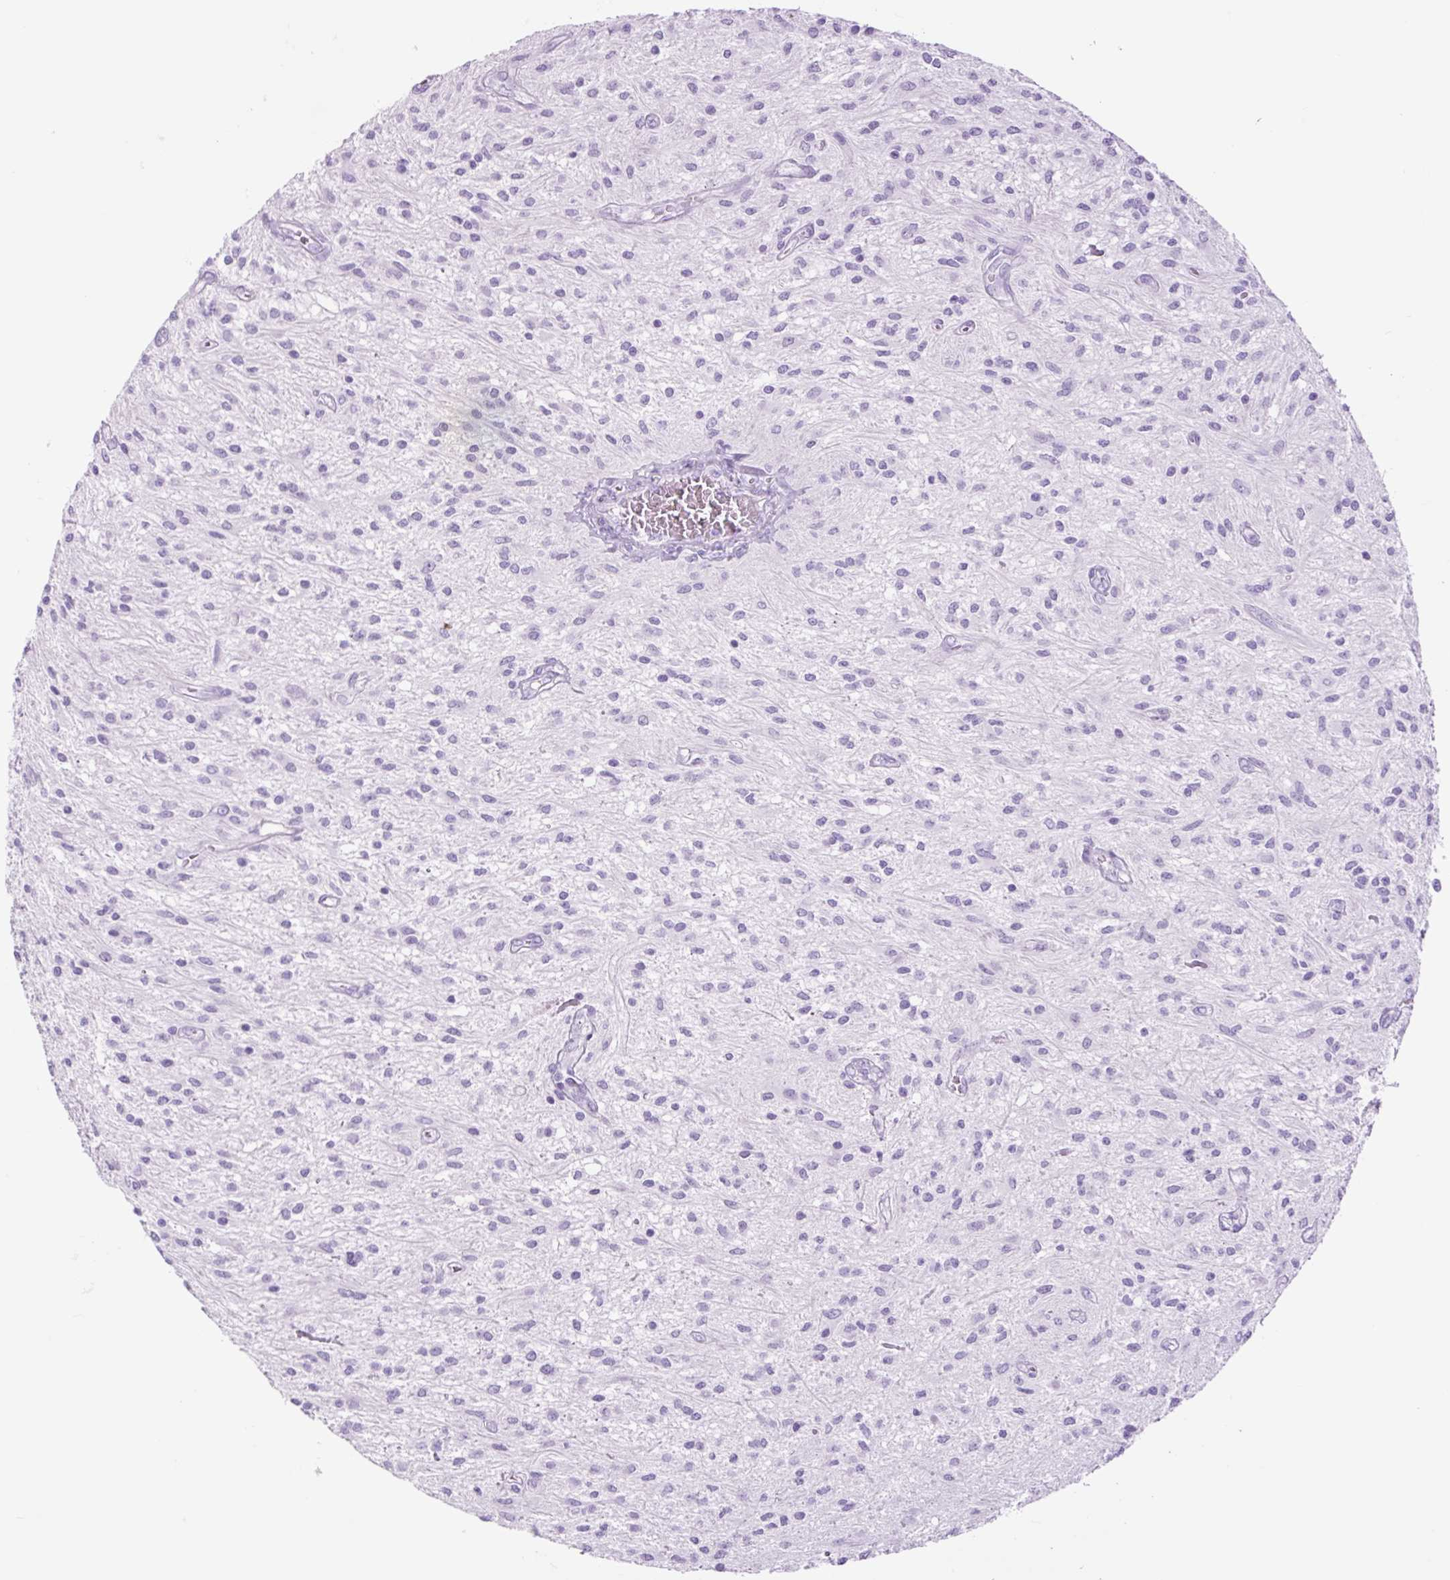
{"staining": {"intensity": "negative", "quantity": "none", "location": "none"}, "tissue": "glioma", "cell_type": "Tumor cells", "image_type": "cancer", "snomed": [{"axis": "morphology", "description": "Glioma, malignant, Low grade"}, {"axis": "topography", "description": "Cerebellum"}], "caption": "Tumor cells are negative for protein expression in human low-grade glioma (malignant). (Immunohistochemistry, brightfield microscopy, high magnification).", "gene": "TFF2", "patient": {"sex": "female", "age": 14}}